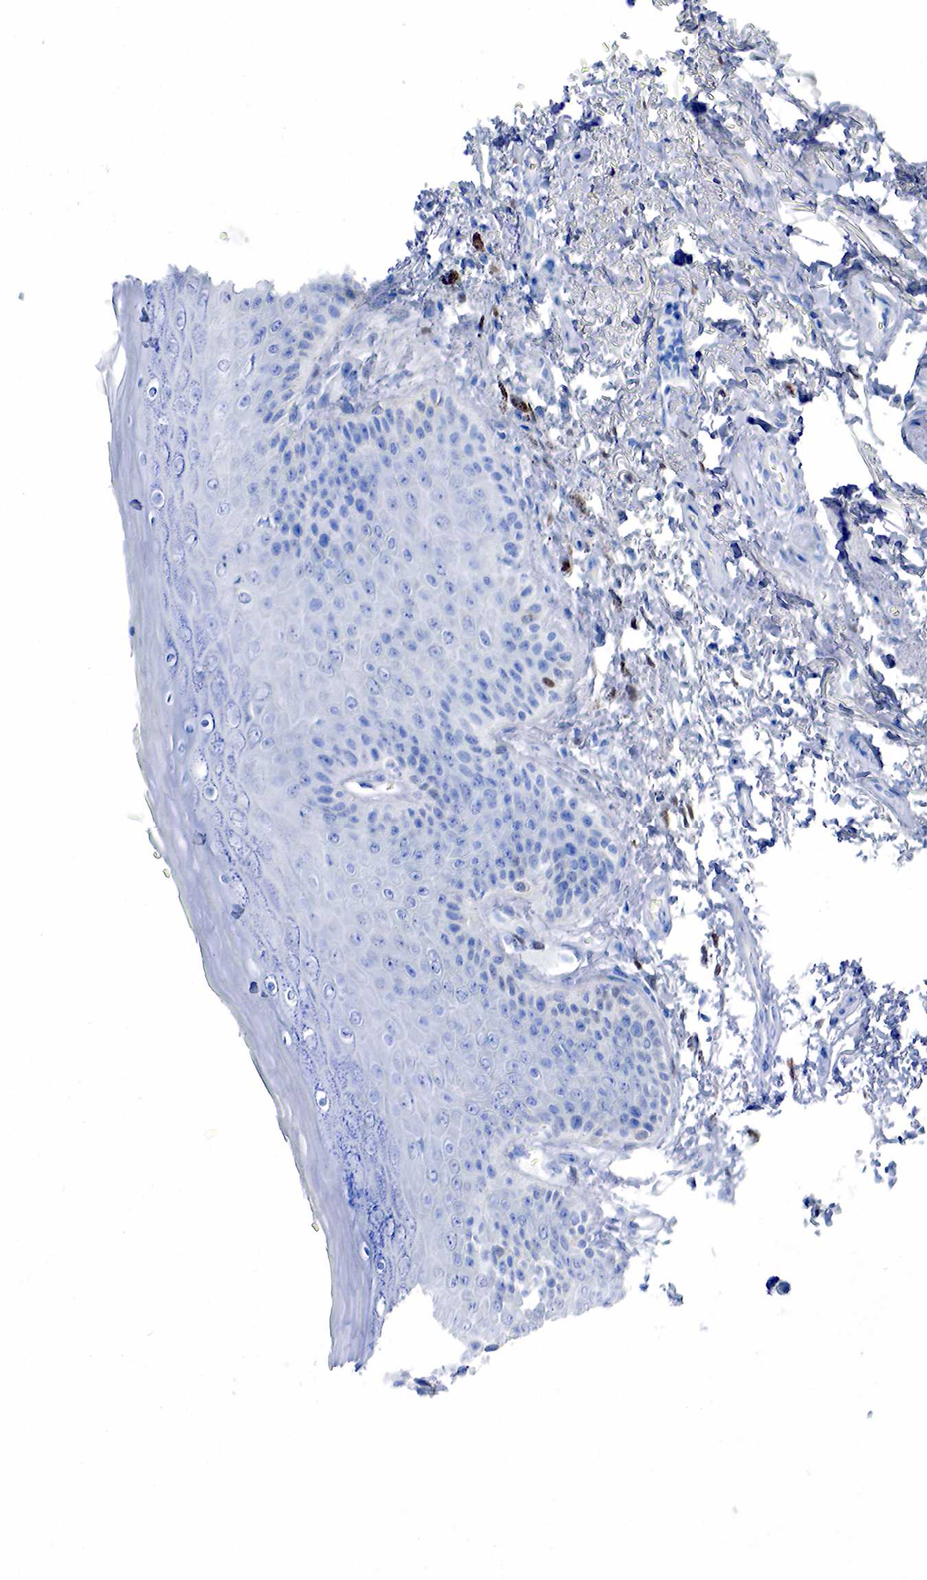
{"staining": {"intensity": "negative", "quantity": "none", "location": "none"}, "tissue": "skin", "cell_type": "Epidermal cells", "image_type": "normal", "snomed": [{"axis": "morphology", "description": "Normal tissue, NOS"}, {"axis": "topography", "description": "Anal"}, {"axis": "topography", "description": "Peripheral nerve tissue"}], "caption": "Immunohistochemistry (IHC) of normal skin reveals no staining in epidermal cells.", "gene": "ESR1", "patient": {"sex": "female", "age": 46}}